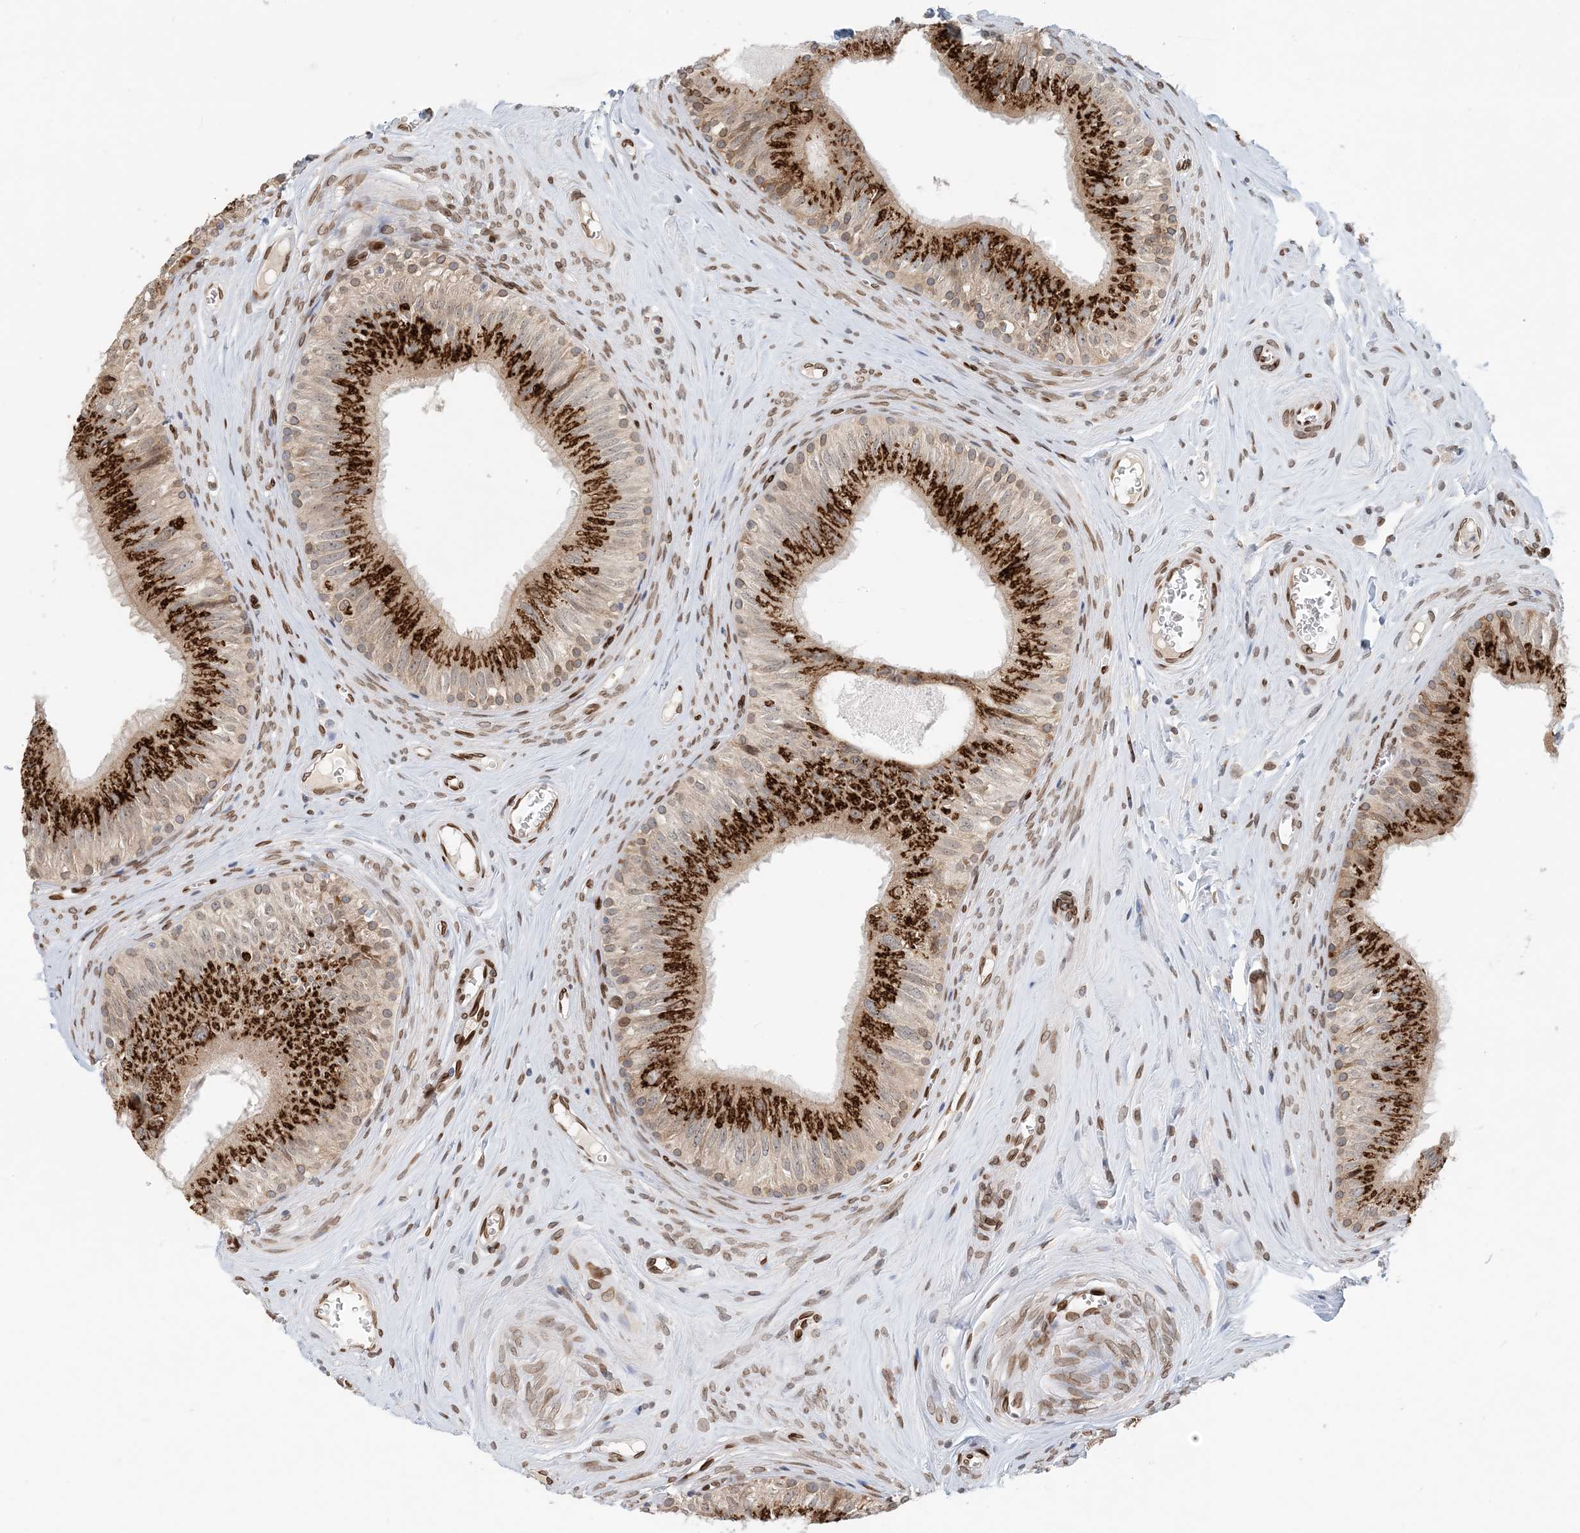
{"staining": {"intensity": "strong", "quantity": ">75%", "location": "cytoplasmic/membranous"}, "tissue": "epididymis", "cell_type": "Glandular cells", "image_type": "normal", "snomed": [{"axis": "morphology", "description": "Normal tissue, NOS"}, {"axis": "topography", "description": "Epididymis"}], "caption": "Immunohistochemical staining of benign epididymis exhibits strong cytoplasmic/membranous protein expression in approximately >75% of glandular cells. (DAB IHC, brown staining for protein, blue staining for nuclei).", "gene": "SLC35A2", "patient": {"sex": "male", "age": 46}}